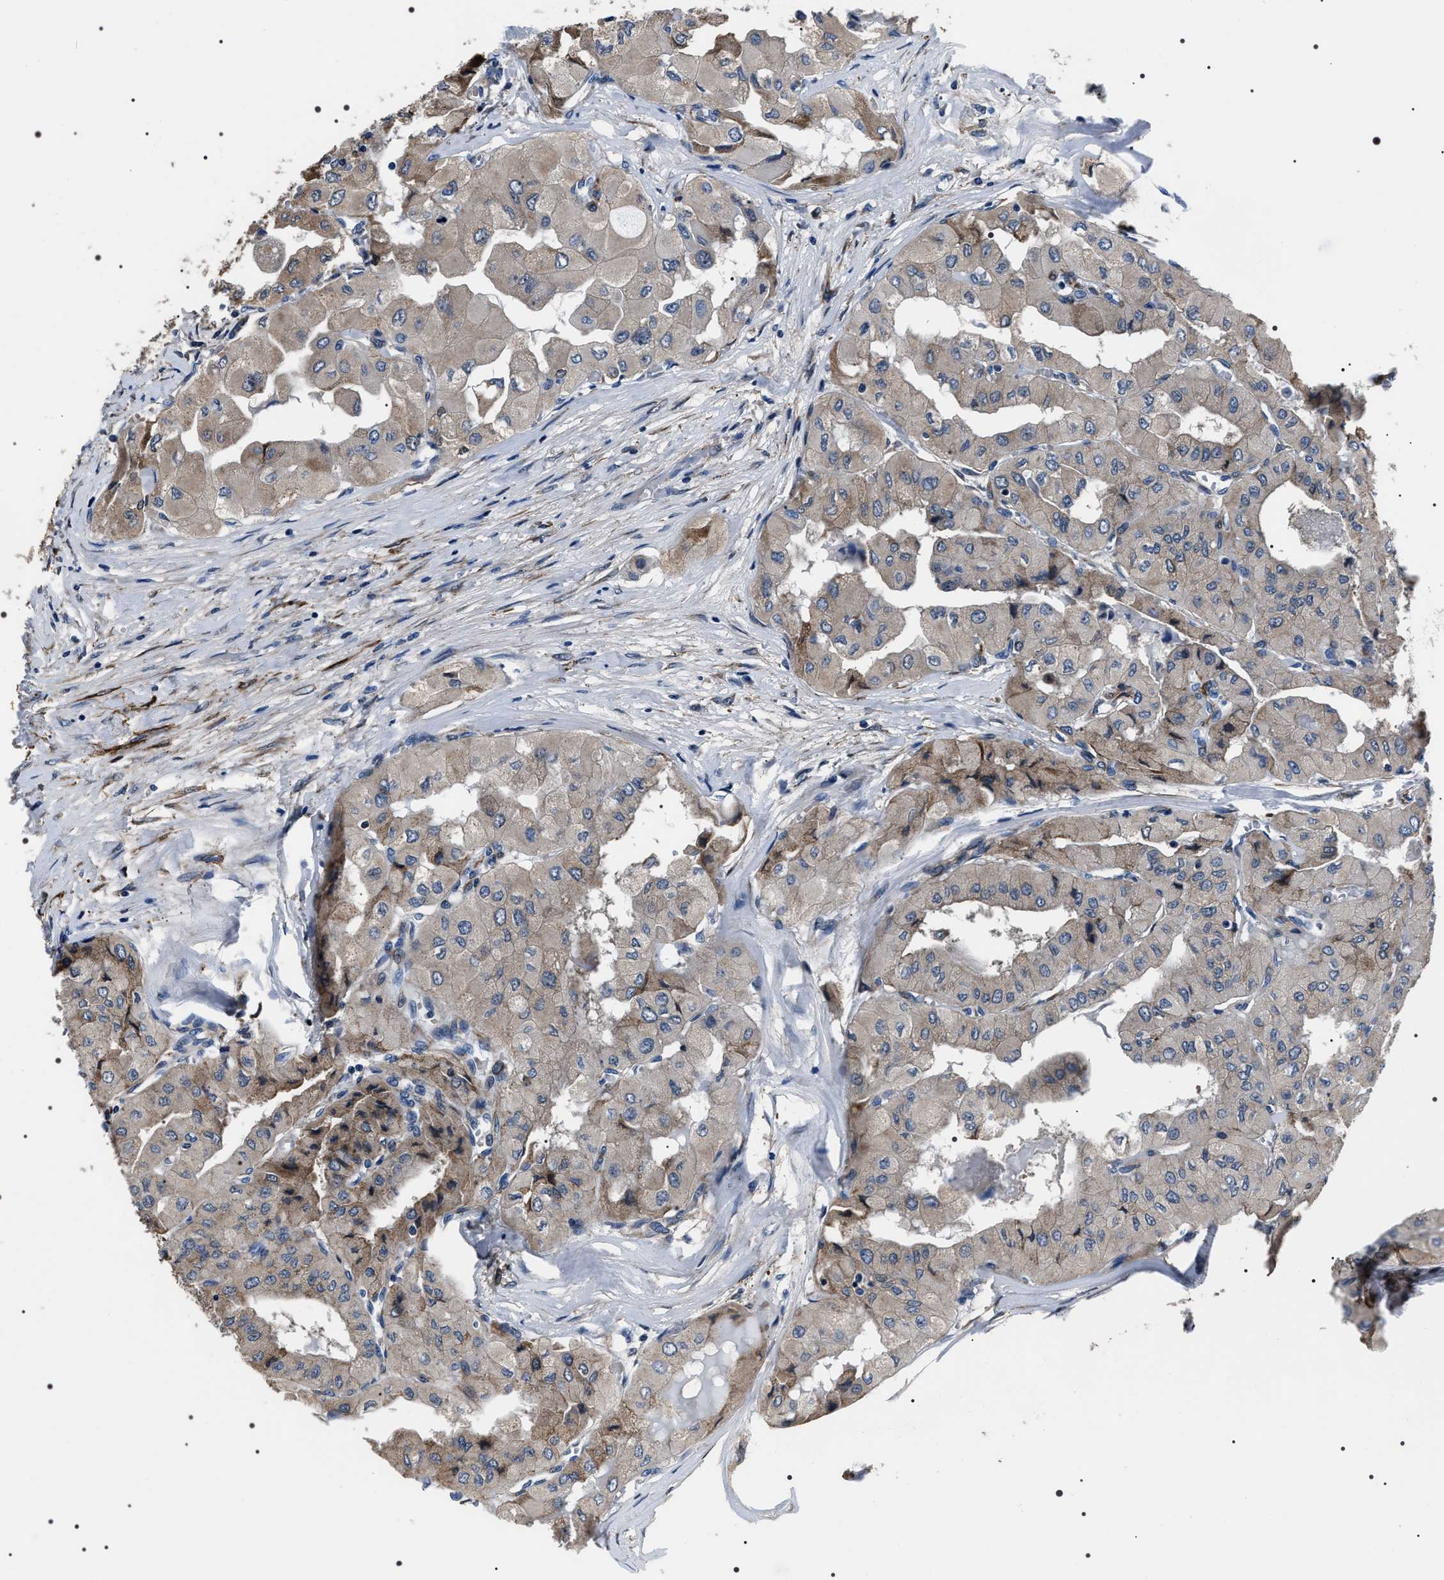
{"staining": {"intensity": "moderate", "quantity": "25%-75%", "location": "cytoplasmic/membranous"}, "tissue": "thyroid cancer", "cell_type": "Tumor cells", "image_type": "cancer", "snomed": [{"axis": "morphology", "description": "Papillary adenocarcinoma, NOS"}, {"axis": "topography", "description": "Thyroid gland"}], "caption": "DAB immunohistochemical staining of human papillary adenocarcinoma (thyroid) shows moderate cytoplasmic/membranous protein staining in about 25%-75% of tumor cells. Using DAB (brown) and hematoxylin (blue) stains, captured at high magnification using brightfield microscopy.", "gene": "BAG2", "patient": {"sex": "female", "age": 59}}